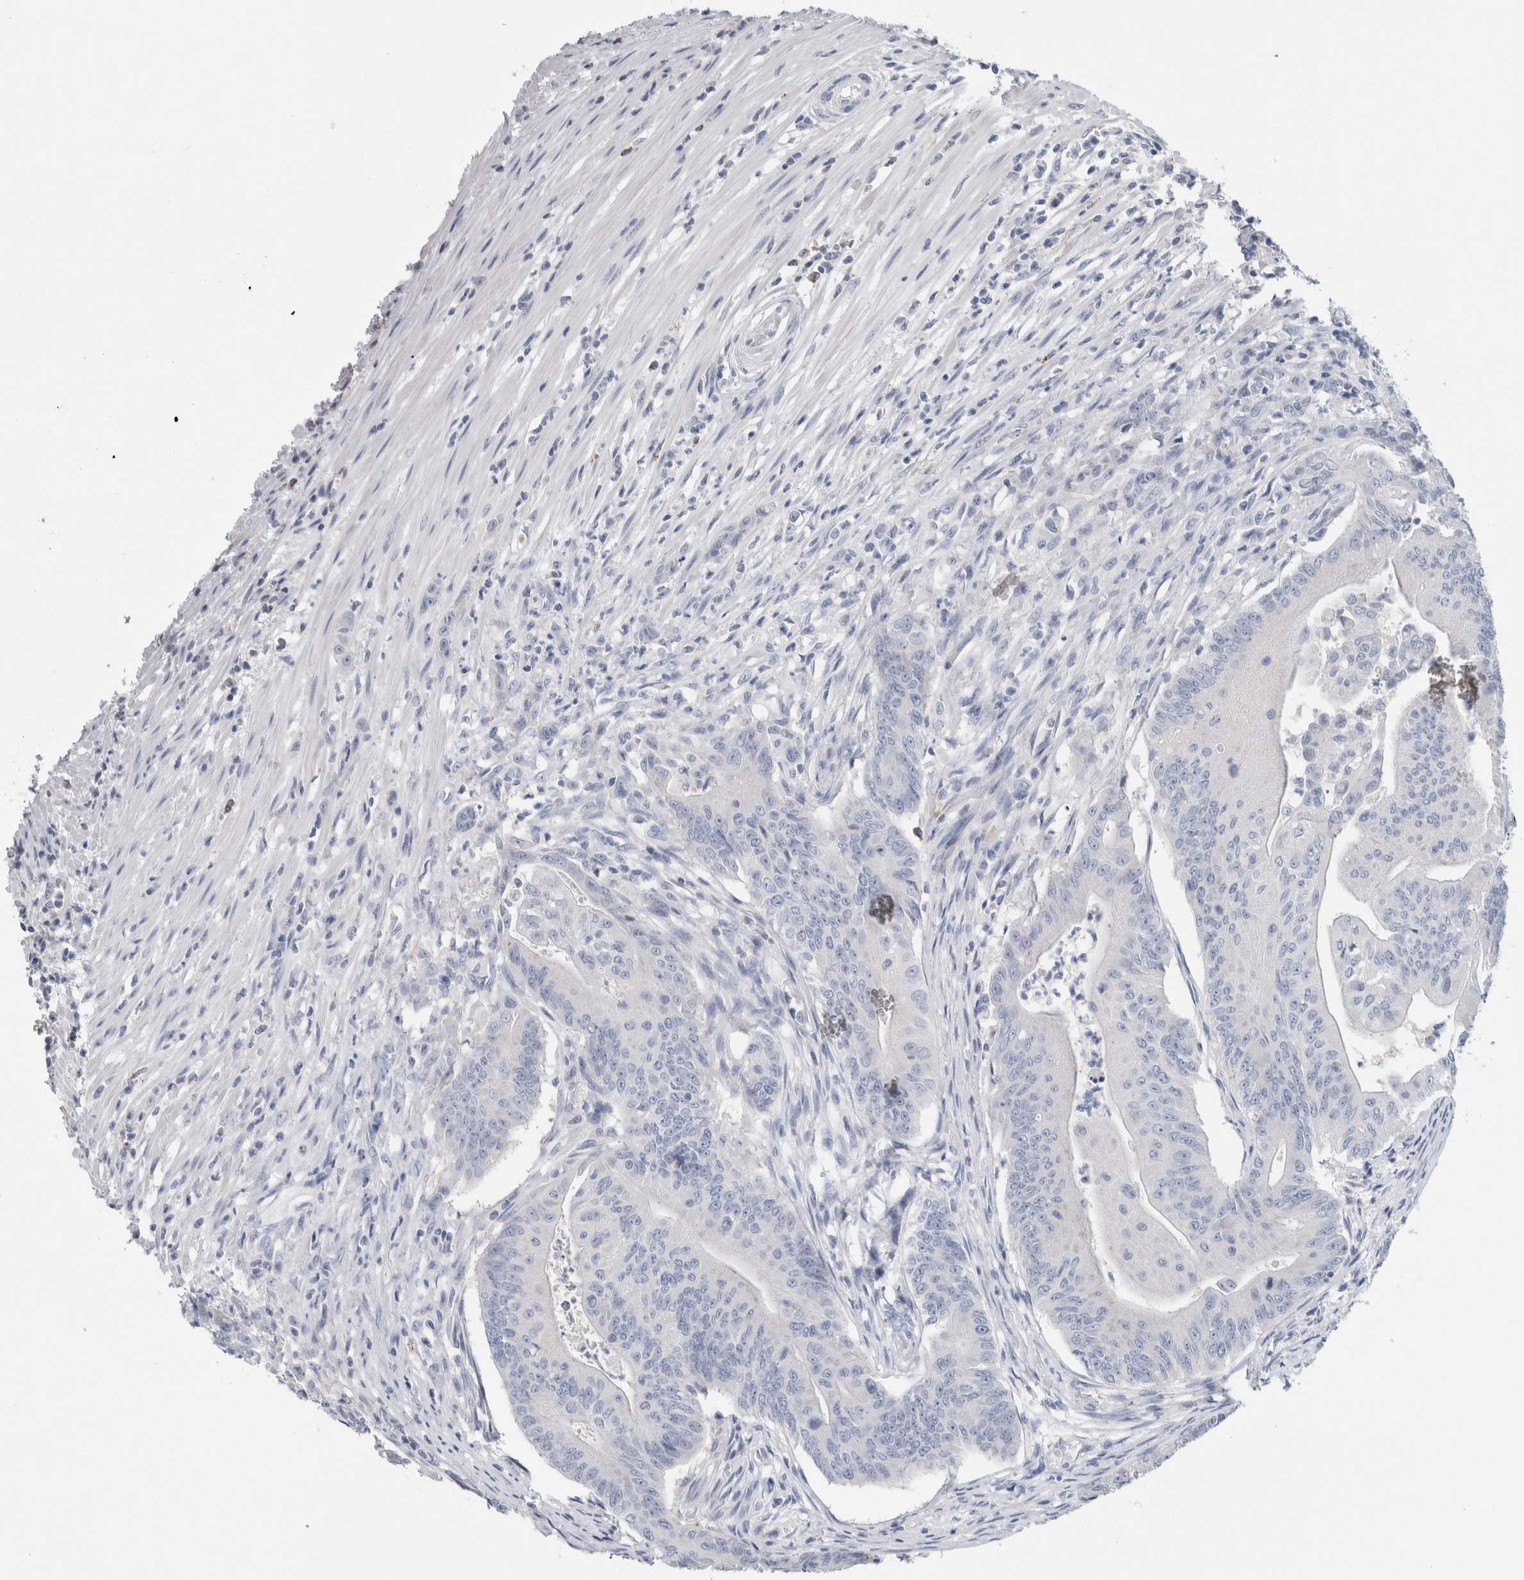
{"staining": {"intensity": "negative", "quantity": "none", "location": "none"}, "tissue": "colorectal cancer", "cell_type": "Tumor cells", "image_type": "cancer", "snomed": [{"axis": "morphology", "description": "Adenoma, NOS"}, {"axis": "morphology", "description": "Adenocarcinoma, NOS"}, {"axis": "topography", "description": "Colon"}], "caption": "Colorectal adenoma stained for a protein using immunohistochemistry (IHC) exhibits no positivity tumor cells.", "gene": "TARBP1", "patient": {"sex": "male", "age": 79}}